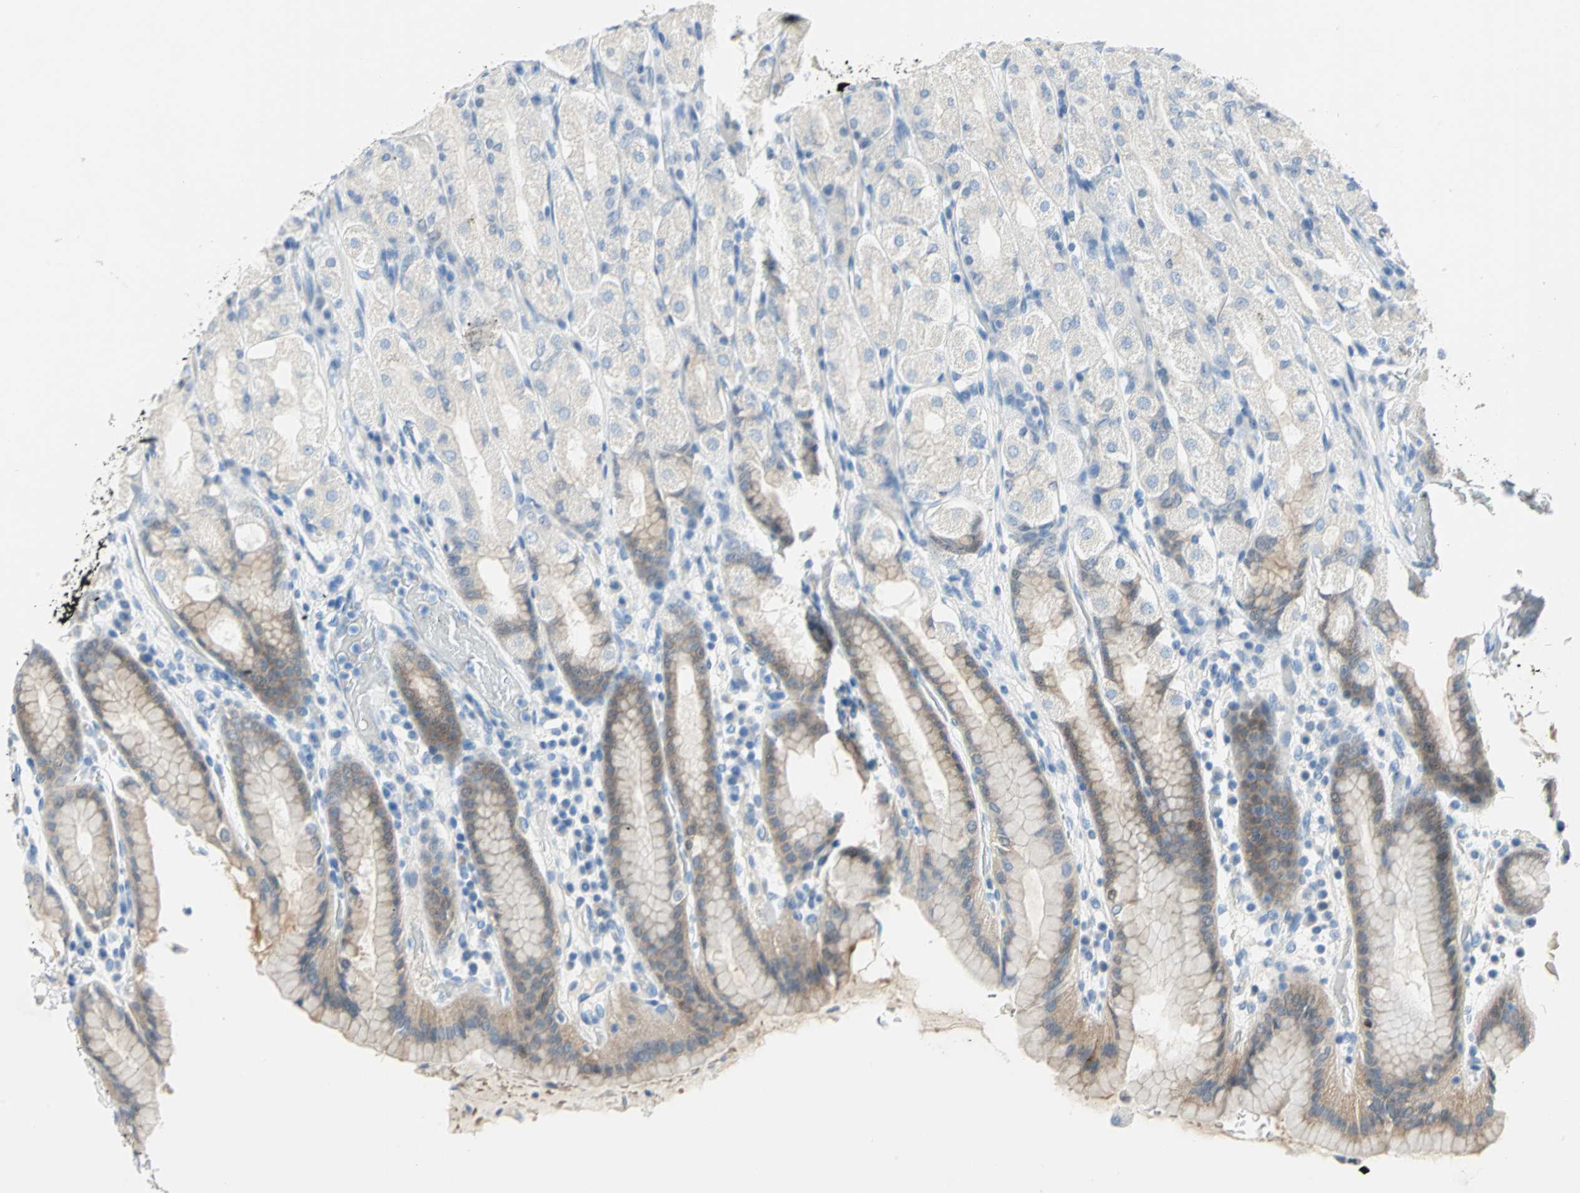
{"staining": {"intensity": "weak", "quantity": "25%-75%", "location": "cytoplasmic/membranous"}, "tissue": "stomach", "cell_type": "Glandular cells", "image_type": "normal", "snomed": [{"axis": "morphology", "description": "Normal tissue, NOS"}, {"axis": "topography", "description": "Stomach, upper"}], "caption": "The micrograph demonstrates staining of benign stomach, revealing weak cytoplasmic/membranous protein expression (brown color) within glandular cells.", "gene": "SFN", "patient": {"sex": "male", "age": 68}}